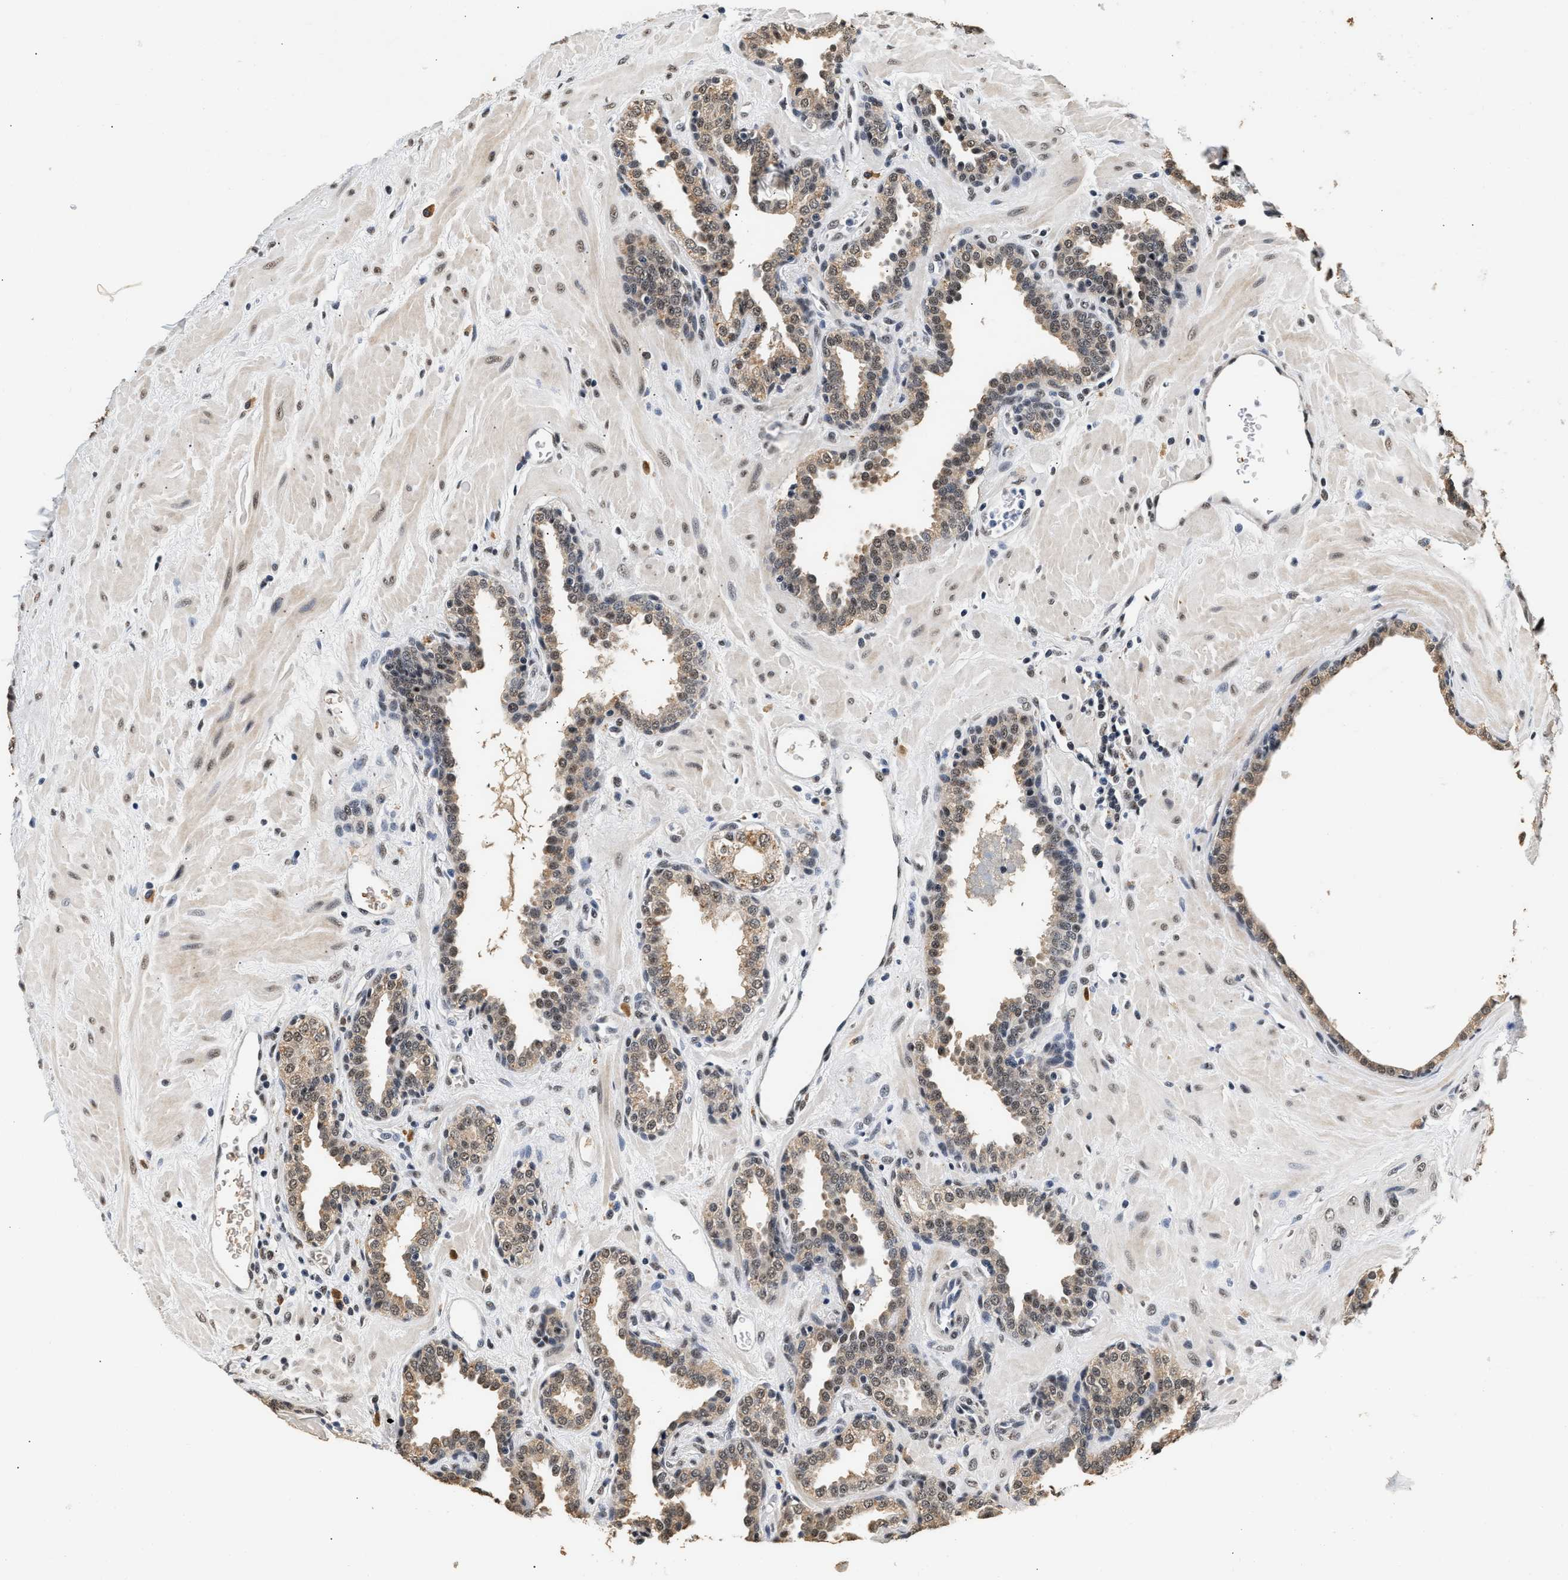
{"staining": {"intensity": "weak", "quantity": "25%-75%", "location": "cytoplasmic/membranous,nuclear"}, "tissue": "prostate", "cell_type": "Glandular cells", "image_type": "normal", "snomed": [{"axis": "morphology", "description": "Normal tissue, NOS"}, {"axis": "topography", "description": "Prostate"}], "caption": "This histopathology image exhibits unremarkable prostate stained with immunohistochemistry (IHC) to label a protein in brown. The cytoplasmic/membranous,nuclear of glandular cells show weak positivity for the protein. Nuclei are counter-stained blue.", "gene": "THOC1", "patient": {"sex": "male", "age": 51}}